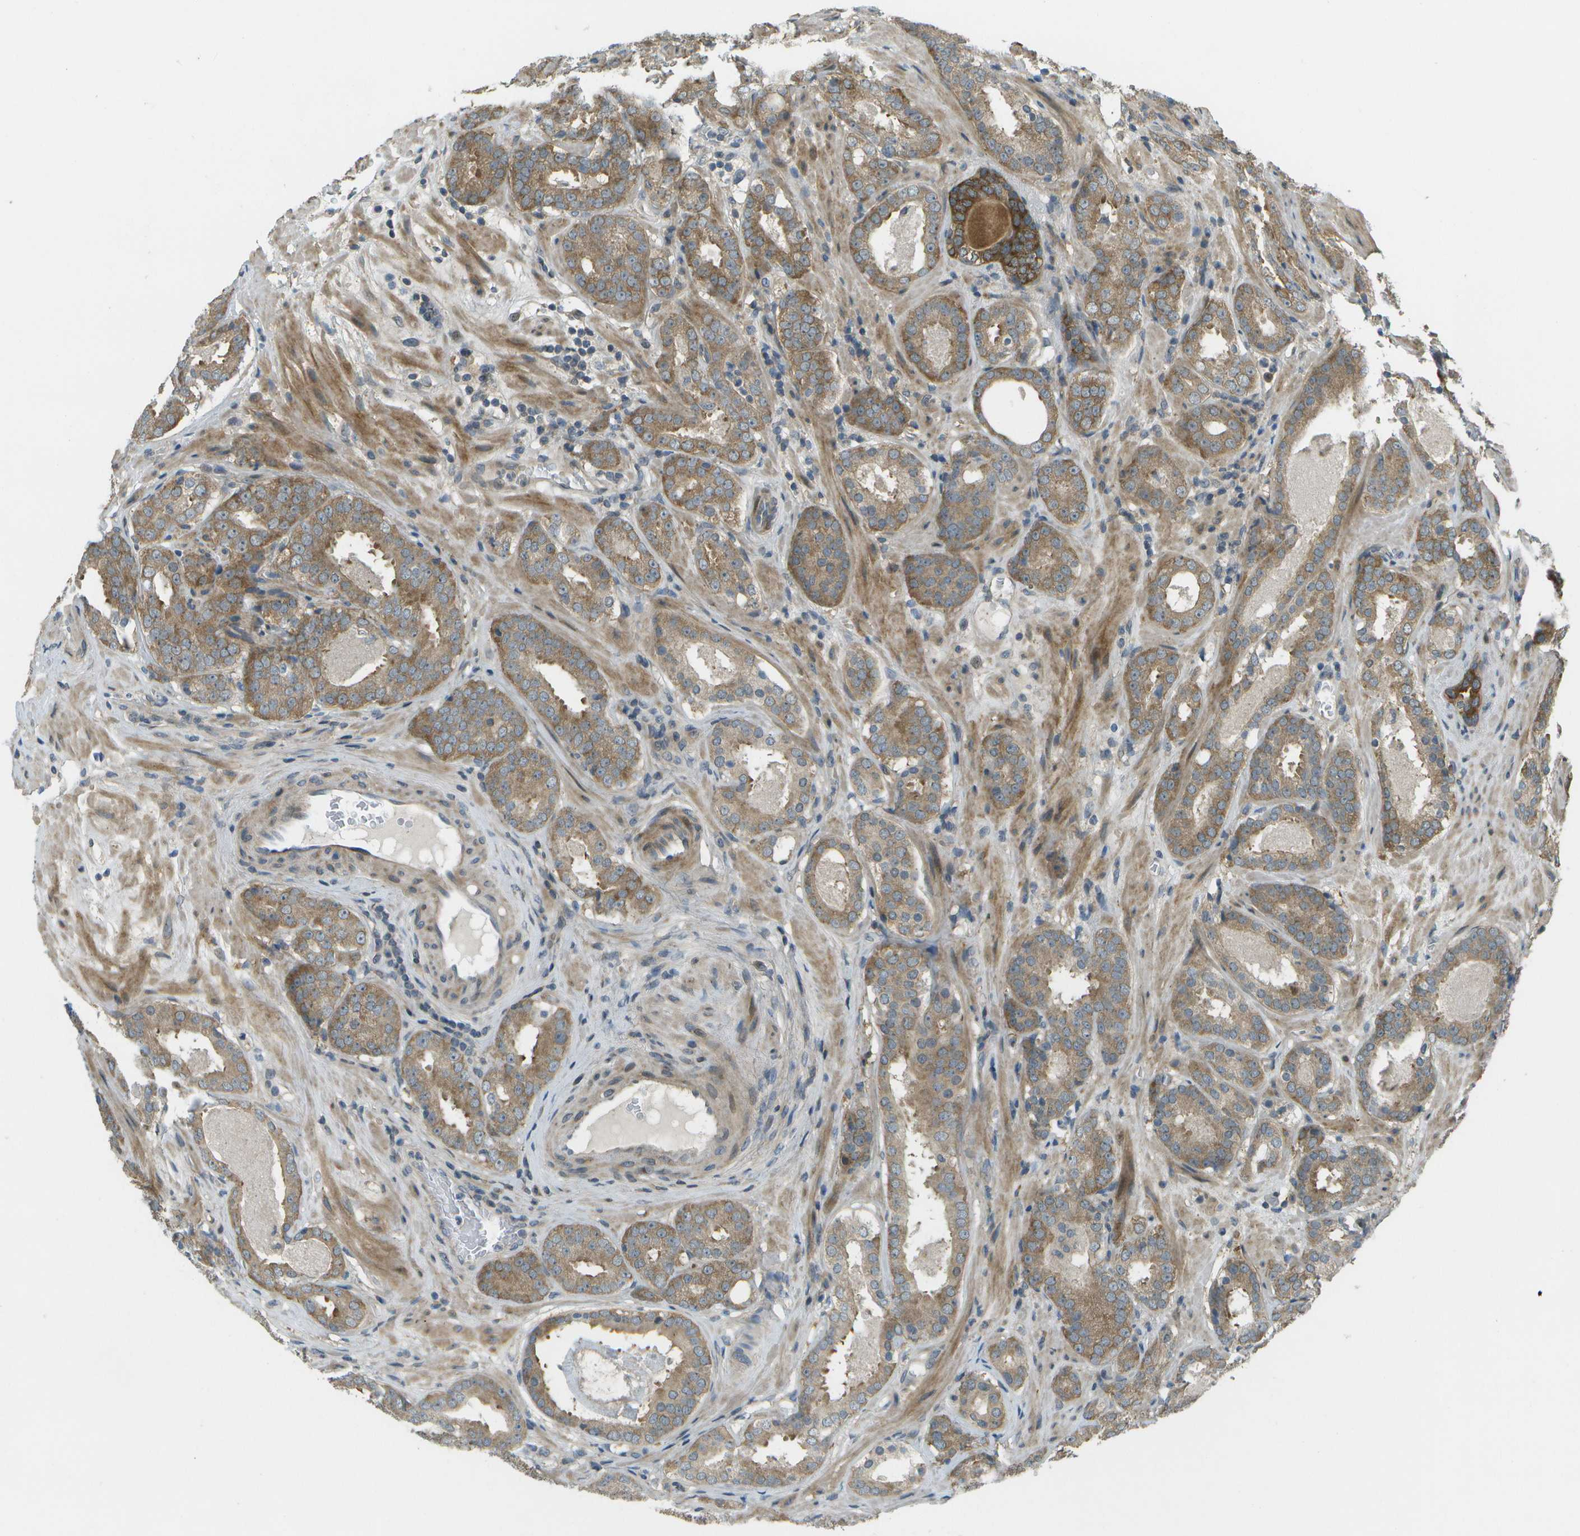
{"staining": {"intensity": "moderate", "quantity": ">75%", "location": "cytoplasmic/membranous"}, "tissue": "prostate cancer", "cell_type": "Tumor cells", "image_type": "cancer", "snomed": [{"axis": "morphology", "description": "Adenocarcinoma, Low grade"}, {"axis": "topography", "description": "Prostate"}], "caption": "IHC (DAB (3,3'-diaminobenzidine)) staining of human prostate cancer shows moderate cytoplasmic/membranous protein staining in about >75% of tumor cells.", "gene": "WNK2", "patient": {"sex": "male", "age": 69}}